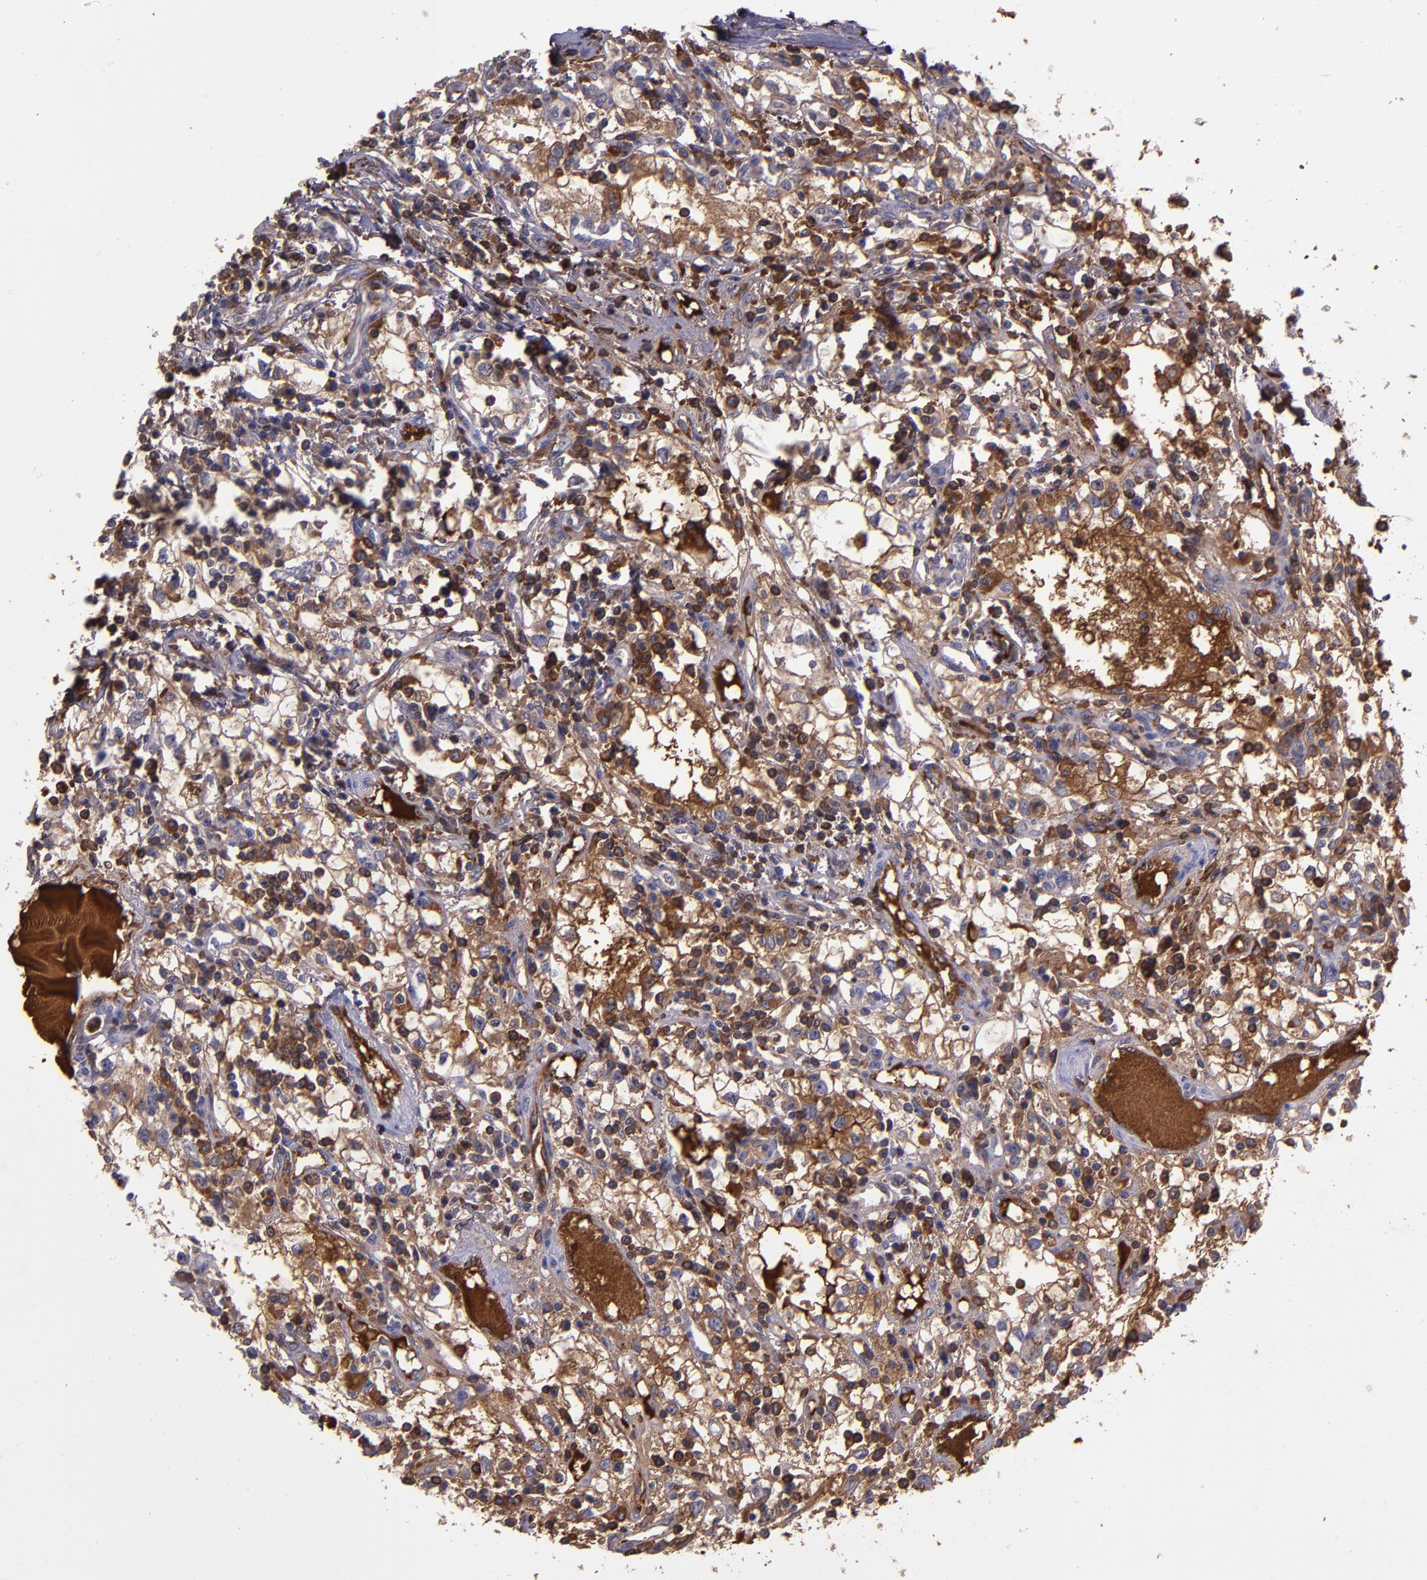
{"staining": {"intensity": "moderate", "quantity": "25%-75%", "location": "cytoplasmic/membranous"}, "tissue": "renal cancer", "cell_type": "Tumor cells", "image_type": "cancer", "snomed": [{"axis": "morphology", "description": "Adenocarcinoma, NOS"}, {"axis": "topography", "description": "Kidney"}], "caption": "A medium amount of moderate cytoplasmic/membranous positivity is present in about 25%-75% of tumor cells in renal cancer (adenocarcinoma) tissue. The protein is shown in brown color, while the nuclei are stained blue.", "gene": "A2M", "patient": {"sex": "male", "age": 82}}